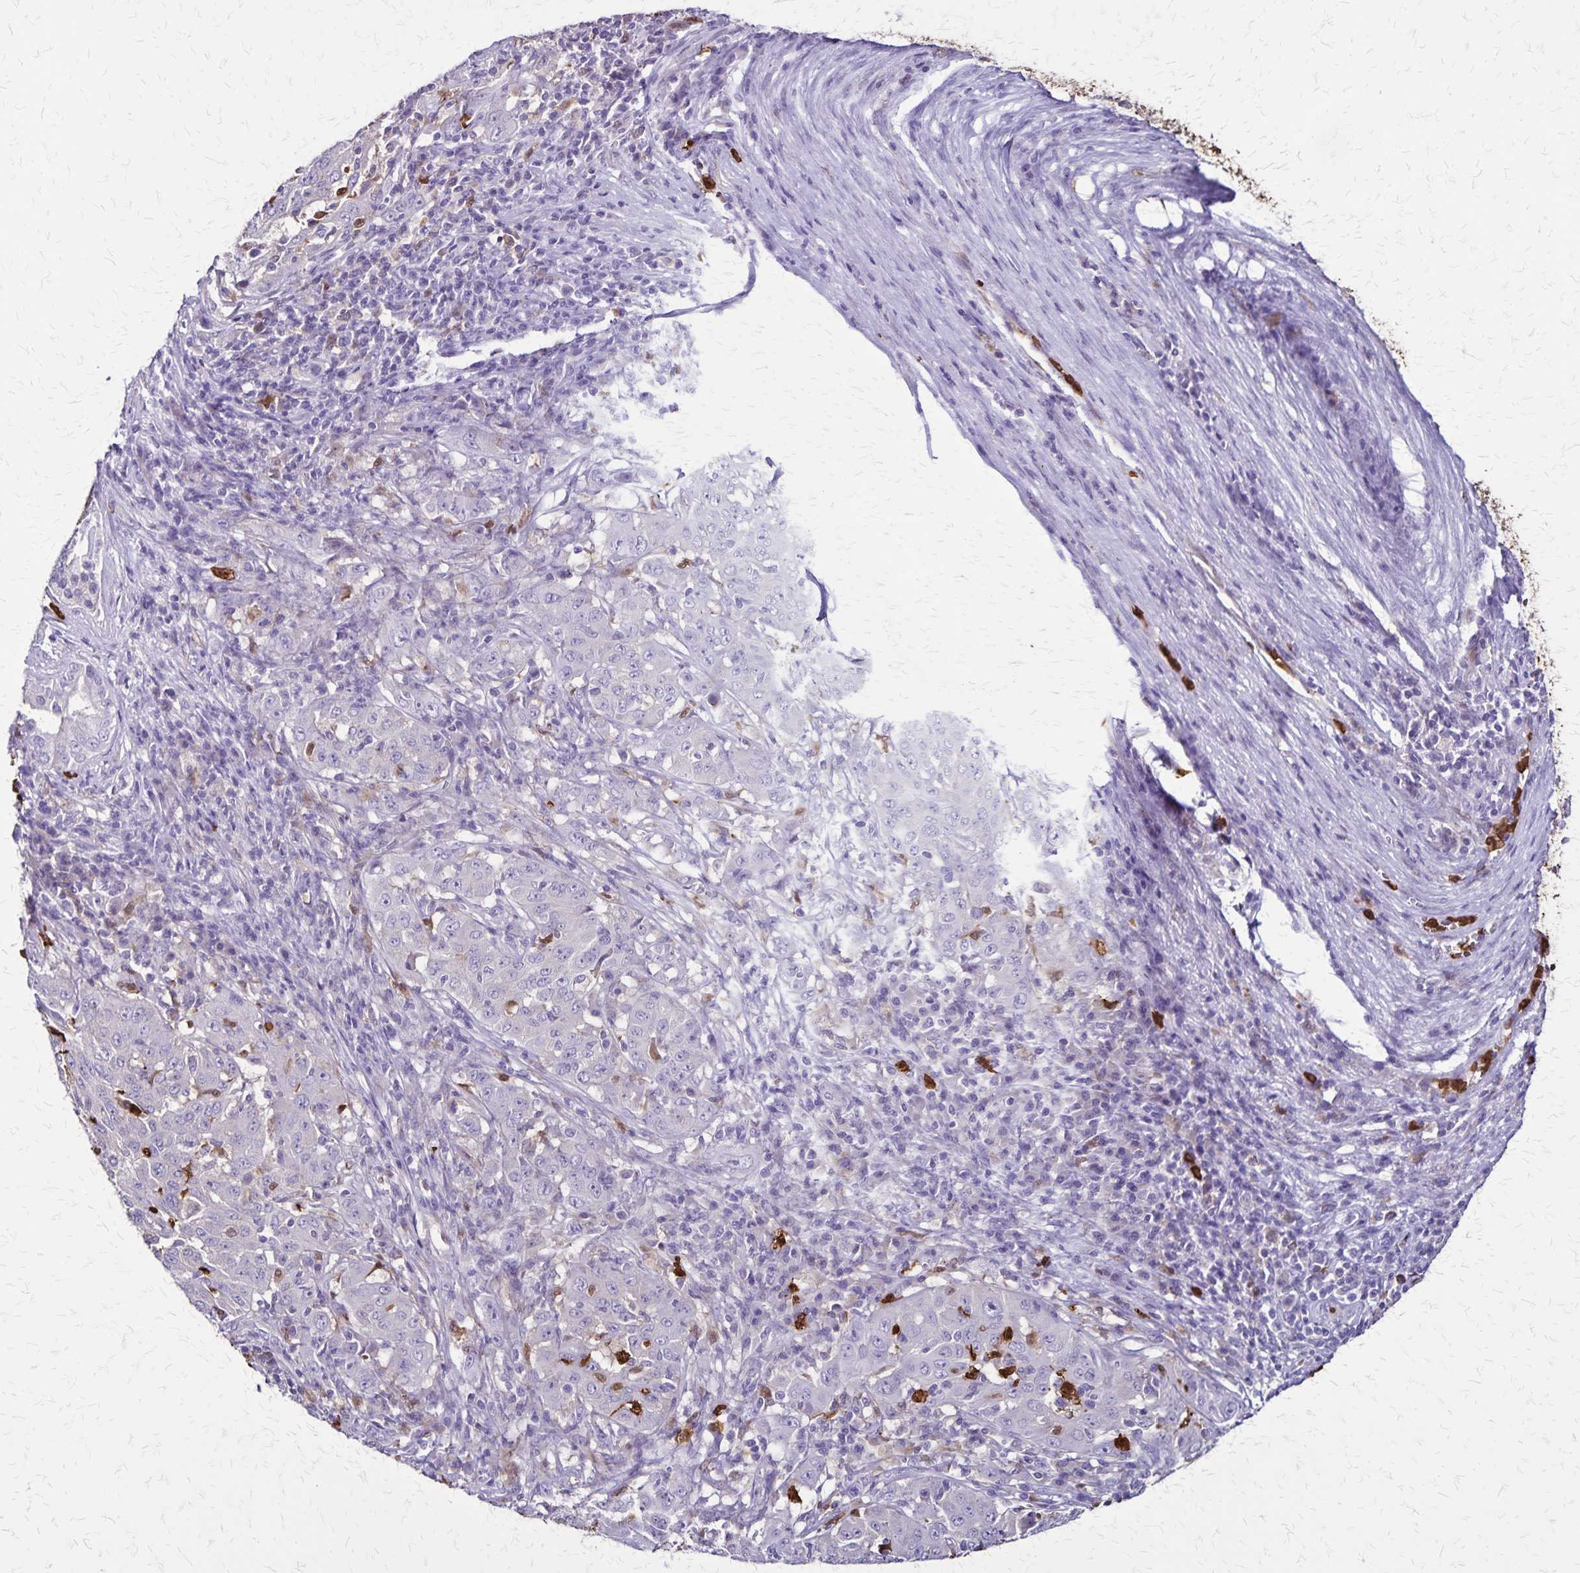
{"staining": {"intensity": "negative", "quantity": "none", "location": "none"}, "tissue": "pancreatic cancer", "cell_type": "Tumor cells", "image_type": "cancer", "snomed": [{"axis": "morphology", "description": "Adenocarcinoma, NOS"}, {"axis": "topography", "description": "Pancreas"}], "caption": "Immunohistochemical staining of human adenocarcinoma (pancreatic) demonstrates no significant staining in tumor cells.", "gene": "ULBP3", "patient": {"sex": "male", "age": 63}}